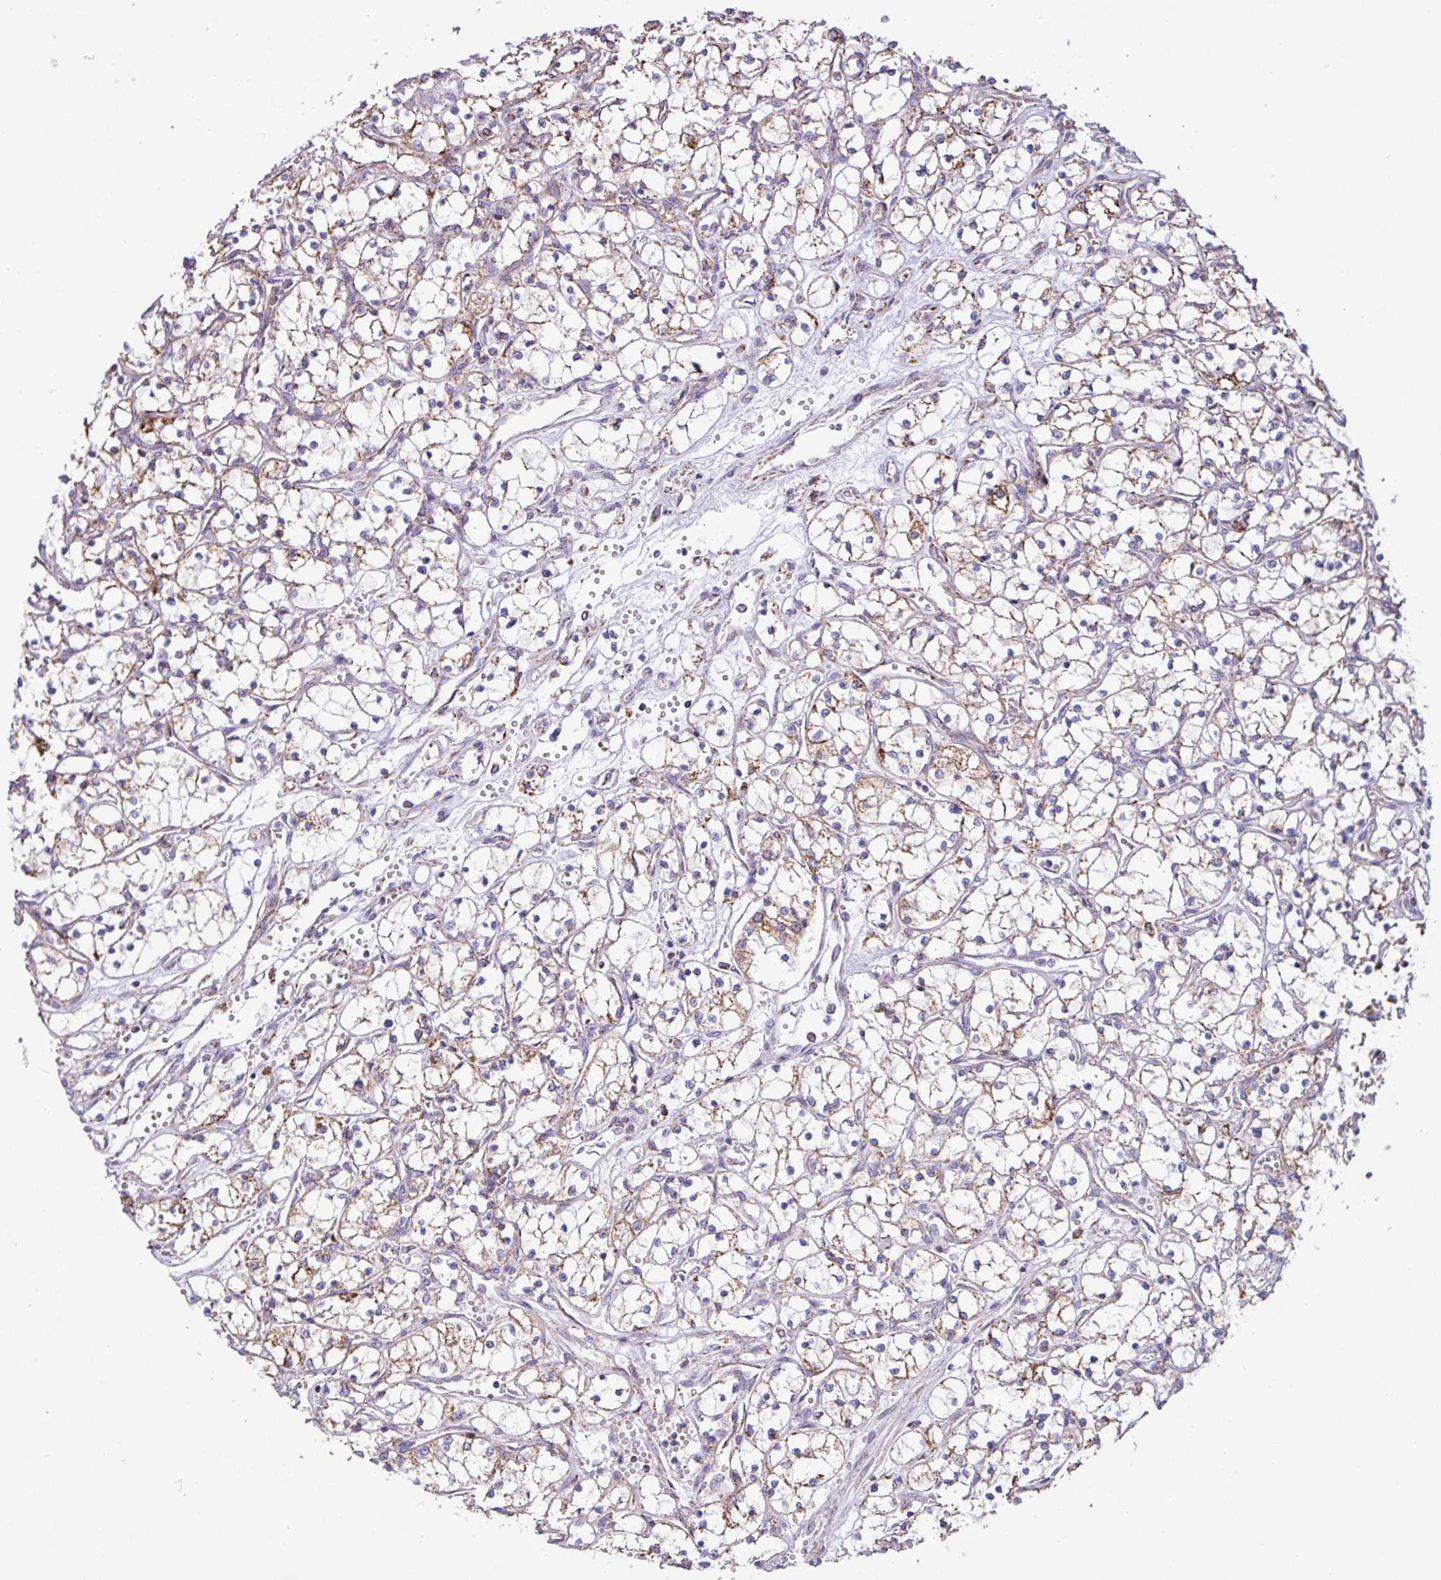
{"staining": {"intensity": "weak", "quantity": "25%-75%", "location": "cytoplasmic/membranous"}, "tissue": "renal cancer", "cell_type": "Tumor cells", "image_type": "cancer", "snomed": [{"axis": "morphology", "description": "Adenocarcinoma, NOS"}, {"axis": "topography", "description": "Kidney"}], "caption": "Immunohistochemistry (IHC) of human renal cancer (adenocarcinoma) reveals low levels of weak cytoplasmic/membranous expression in approximately 25%-75% of tumor cells. (Stains: DAB (3,3'-diaminobenzidine) in brown, nuclei in blue, Microscopy: brightfield microscopy at high magnification).", "gene": "RTL3", "patient": {"sex": "female", "age": 69}}